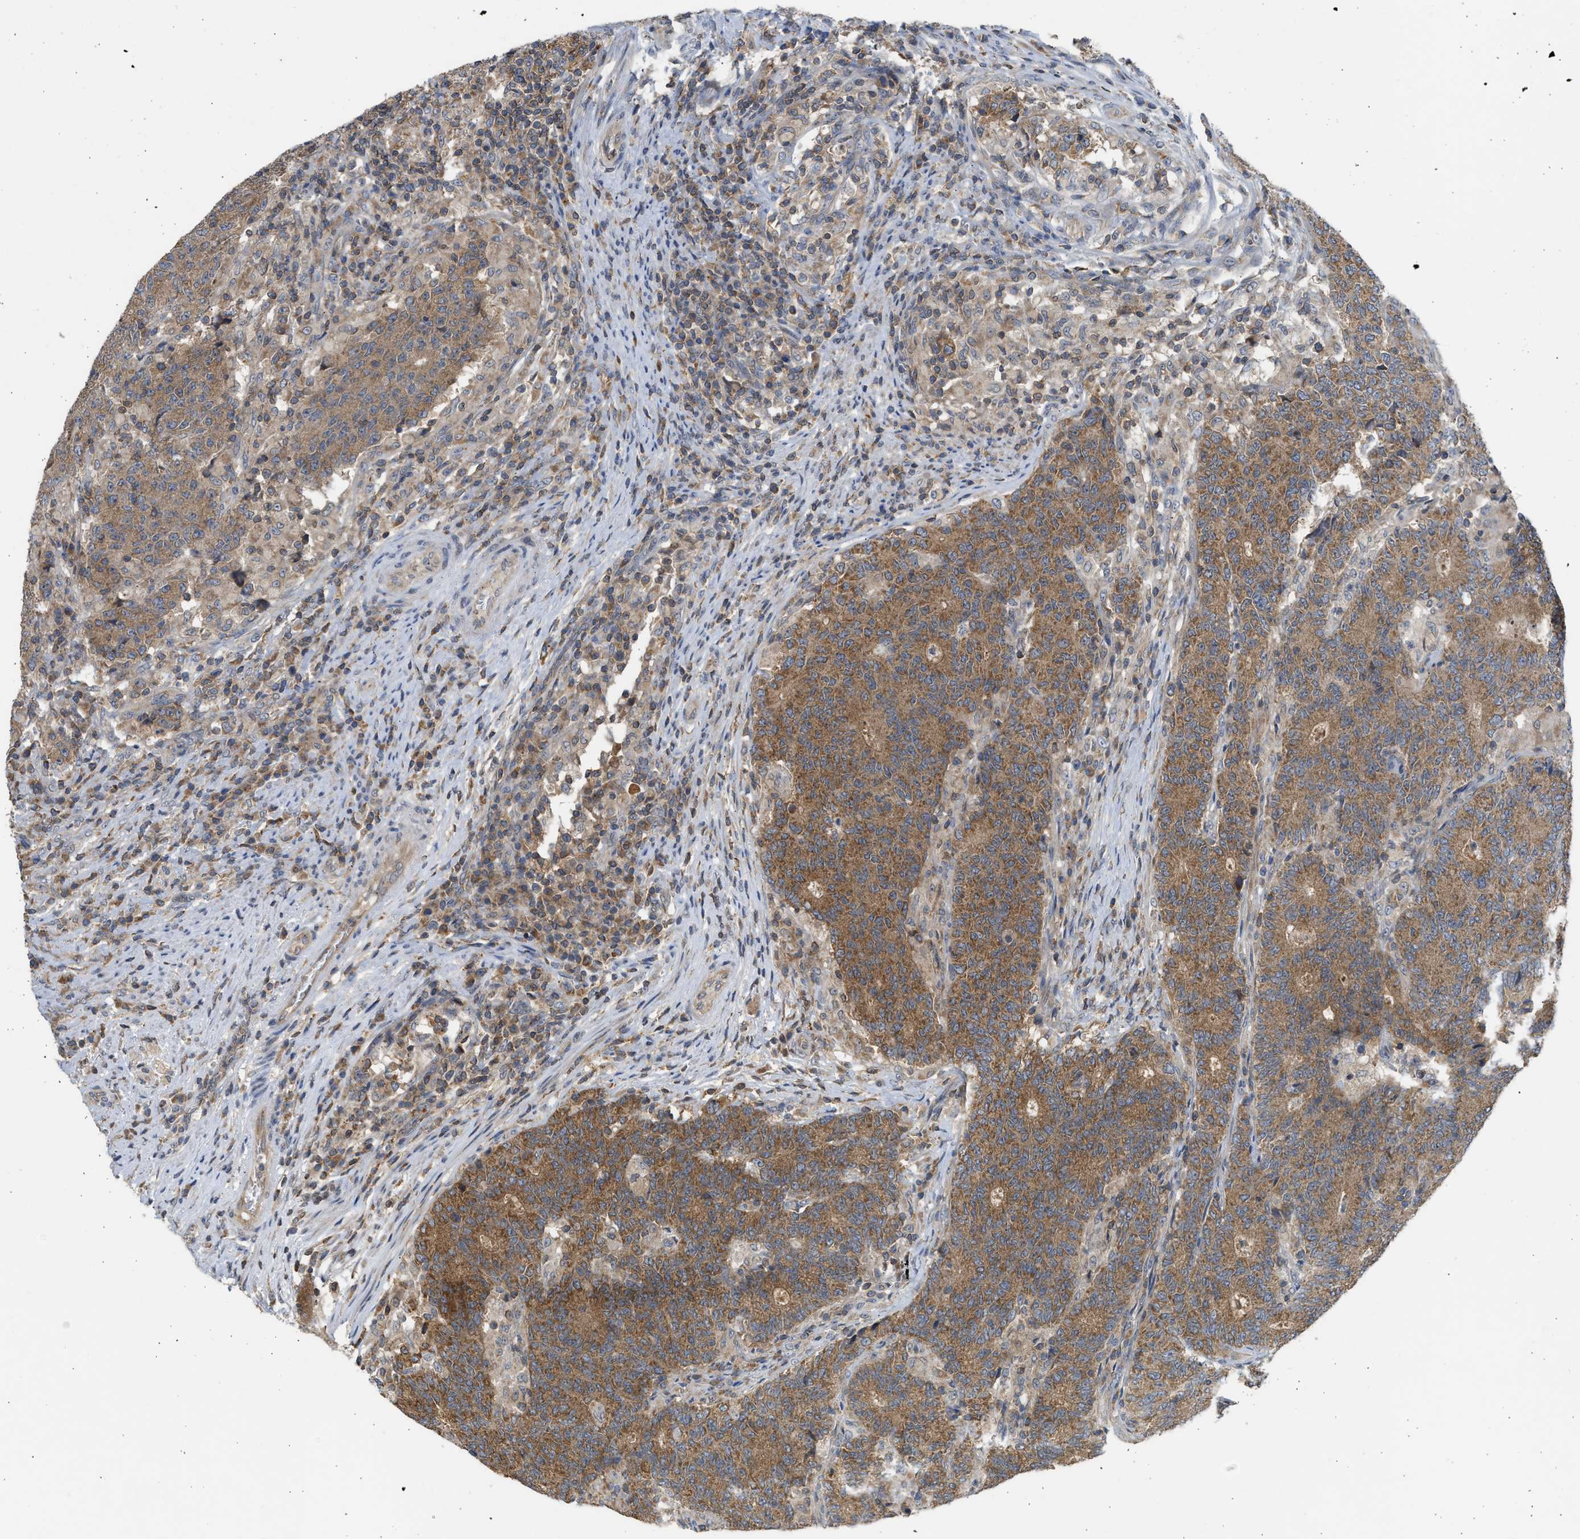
{"staining": {"intensity": "moderate", "quantity": ">75%", "location": "cytoplasmic/membranous"}, "tissue": "colorectal cancer", "cell_type": "Tumor cells", "image_type": "cancer", "snomed": [{"axis": "morphology", "description": "Normal tissue, NOS"}, {"axis": "morphology", "description": "Adenocarcinoma, NOS"}, {"axis": "topography", "description": "Colon"}], "caption": "Immunohistochemical staining of colorectal cancer exhibits moderate cytoplasmic/membranous protein positivity in about >75% of tumor cells.", "gene": "CYP1A1", "patient": {"sex": "female", "age": 75}}